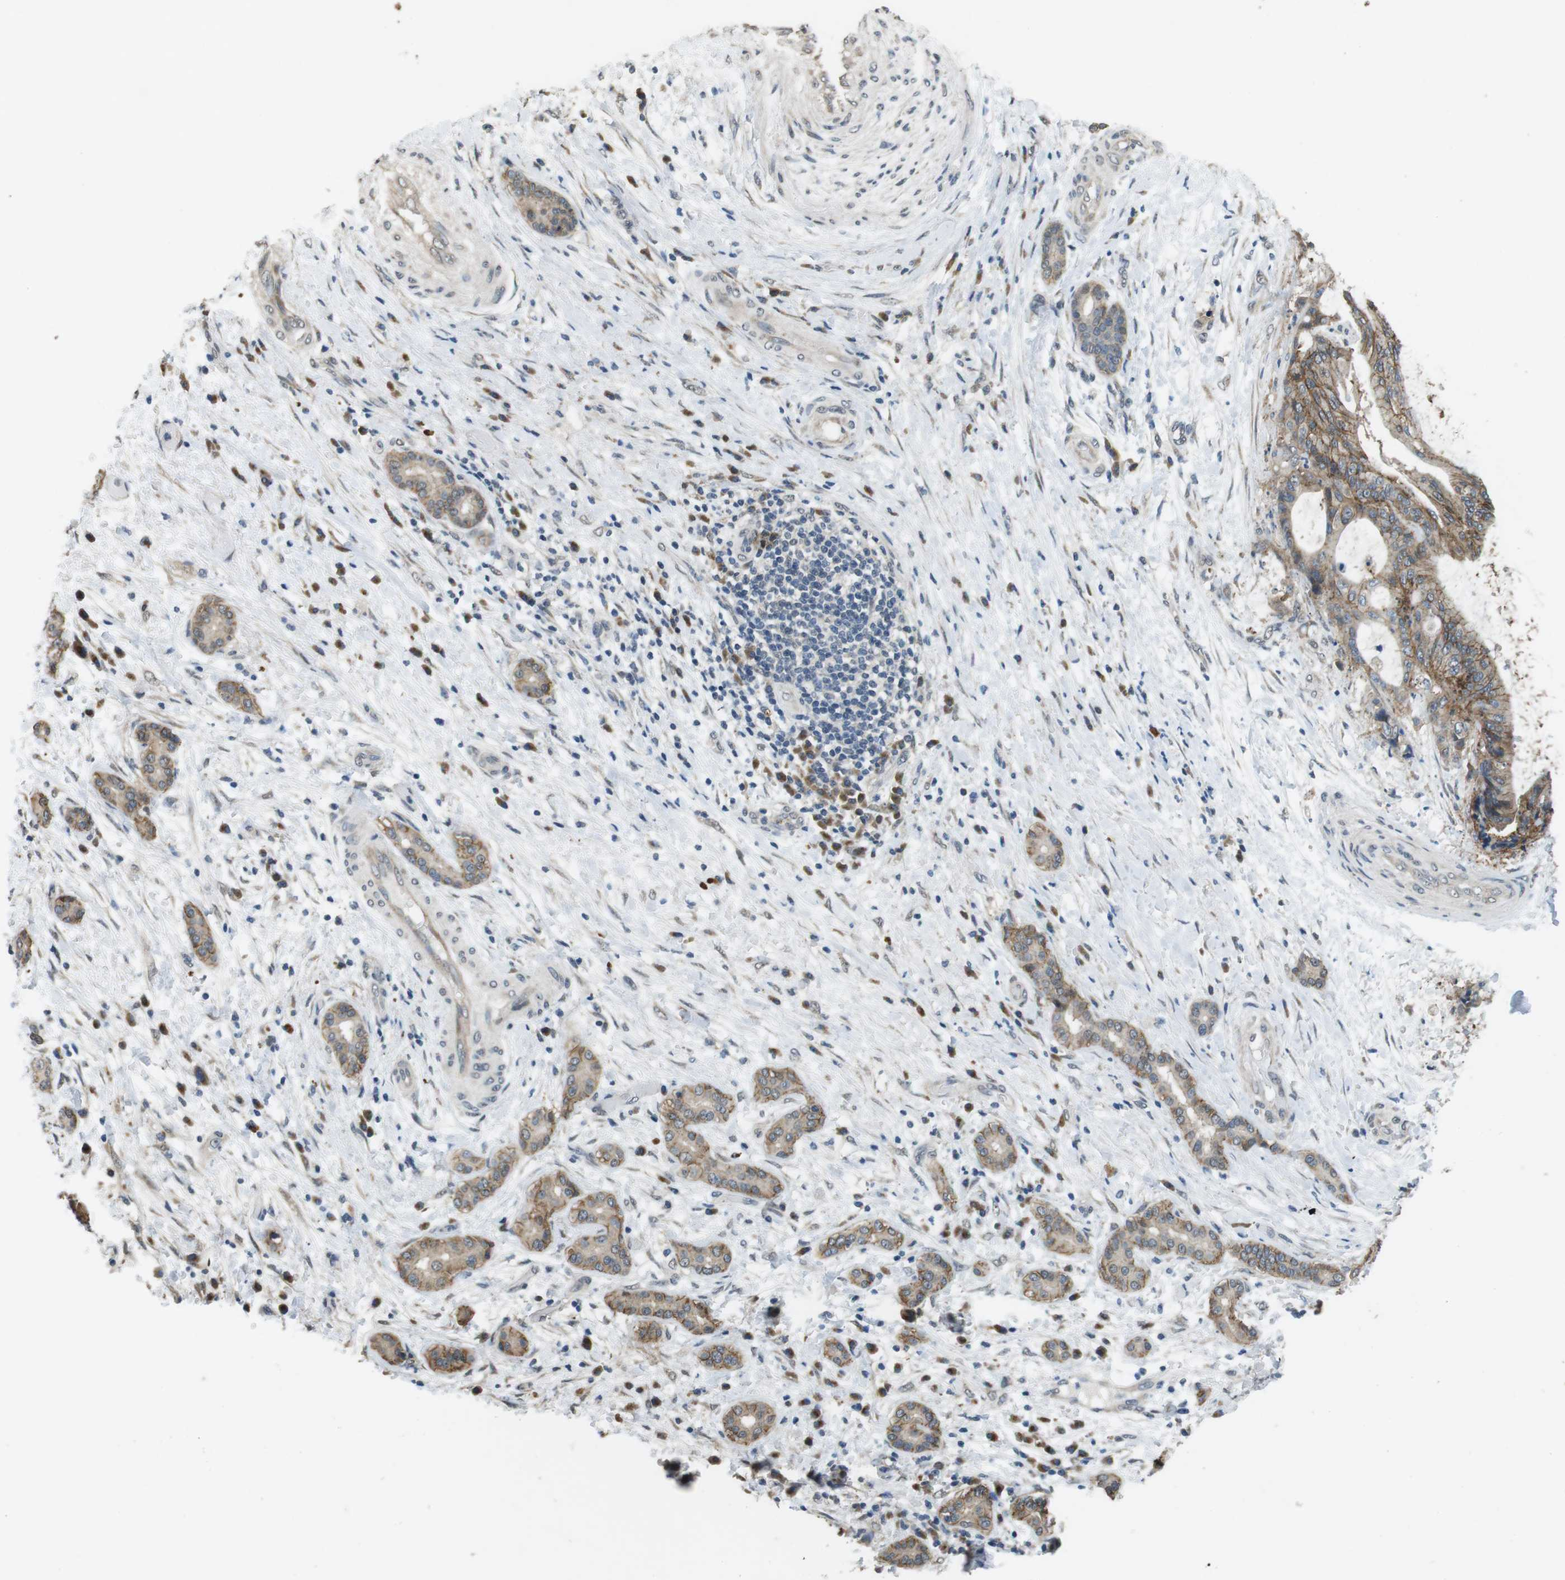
{"staining": {"intensity": "moderate", "quantity": ">75%", "location": "cytoplasmic/membranous"}, "tissue": "liver cancer", "cell_type": "Tumor cells", "image_type": "cancer", "snomed": [{"axis": "morphology", "description": "Cholangiocarcinoma"}, {"axis": "topography", "description": "Liver"}], "caption": "DAB immunohistochemical staining of human cholangiocarcinoma (liver) displays moderate cytoplasmic/membranous protein staining in approximately >75% of tumor cells.", "gene": "CLDN7", "patient": {"sex": "female", "age": 73}}